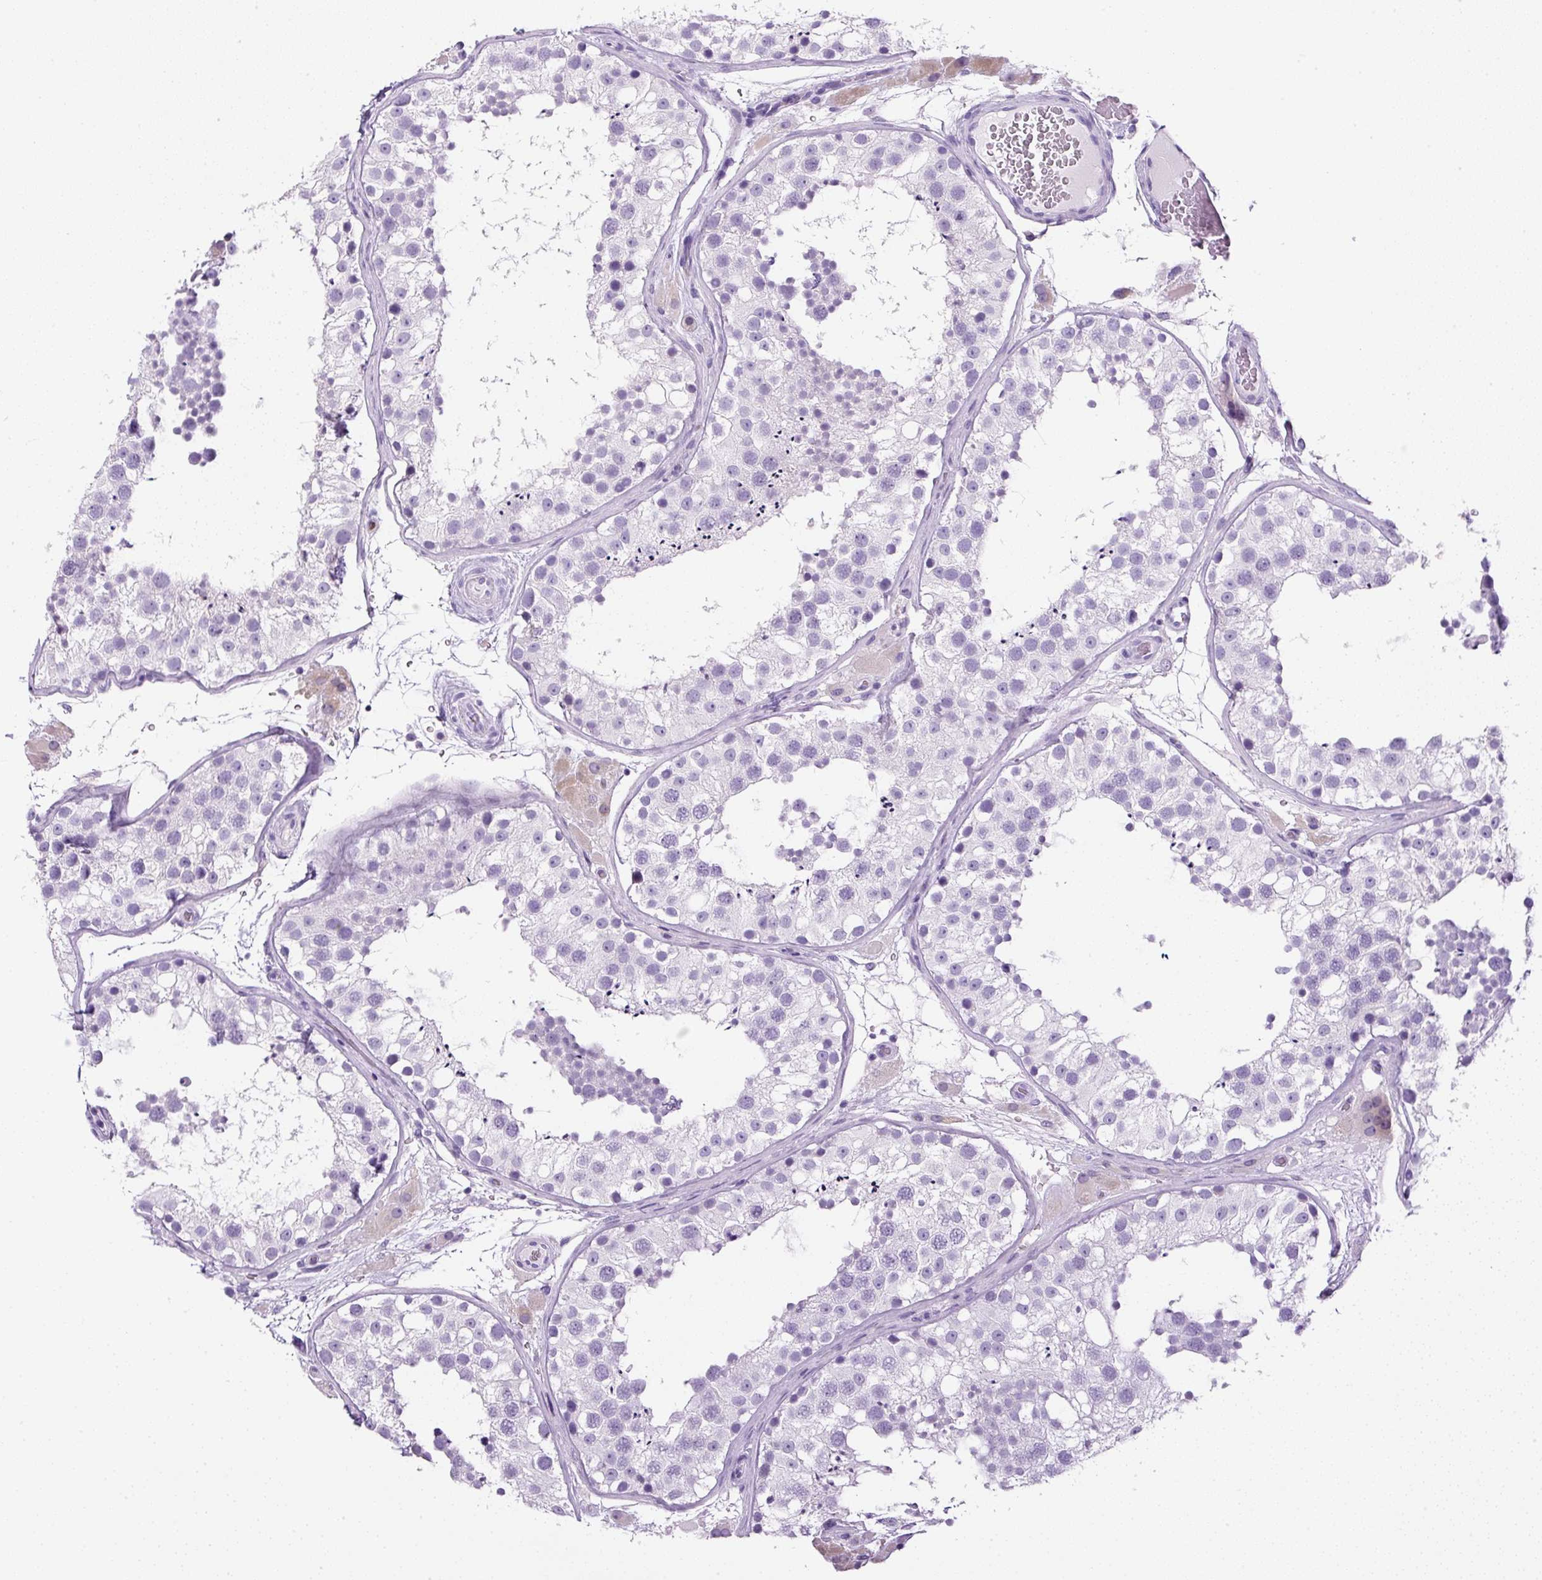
{"staining": {"intensity": "negative", "quantity": "none", "location": "none"}, "tissue": "testis", "cell_type": "Cells in seminiferous ducts", "image_type": "normal", "snomed": [{"axis": "morphology", "description": "Normal tissue, NOS"}, {"axis": "topography", "description": "Testis"}], "caption": "Immunohistochemistry of normal human testis displays no staining in cells in seminiferous ducts.", "gene": "RHBDD2", "patient": {"sex": "male", "age": 26}}